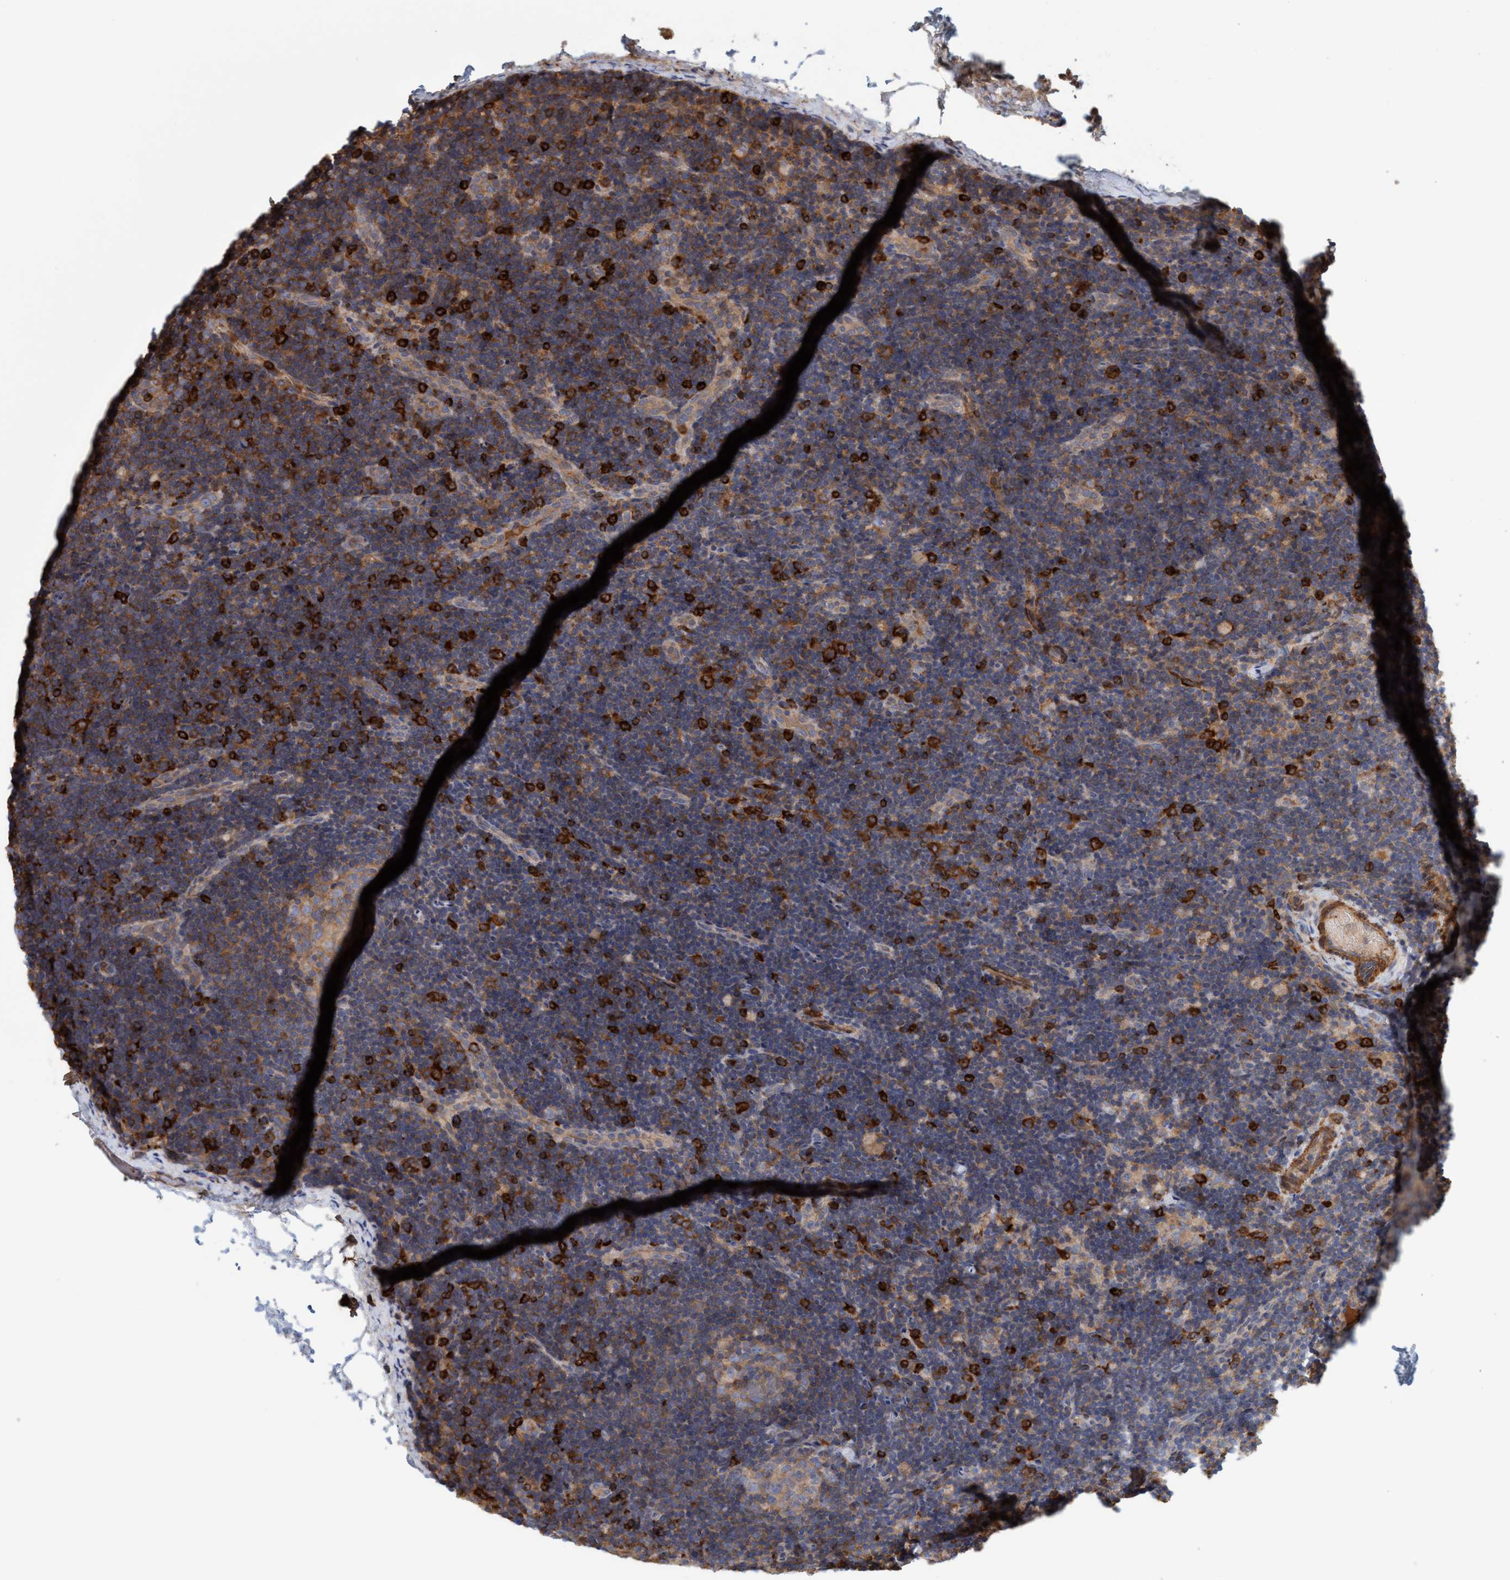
{"staining": {"intensity": "moderate", "quantity": ">75%", "location": "cytoplasmic/membranous"}, "tissue": "lymph node", "cell_type": "Germinal center cells", "image_type": "normal", "snomed": [{"axis": "morphology", "description": "Normal tissue, NOS"}, {"axis": "topography", "description": "Lymph node"}], "caption": "The histopathology image exhibits staining of benign lymph node, revealing moderate cytoplasmic/membranous protein expression (brown color) within germinal center cells.", "gene": "SPECC1", "patient": {"sex": "female", "age": 14}}